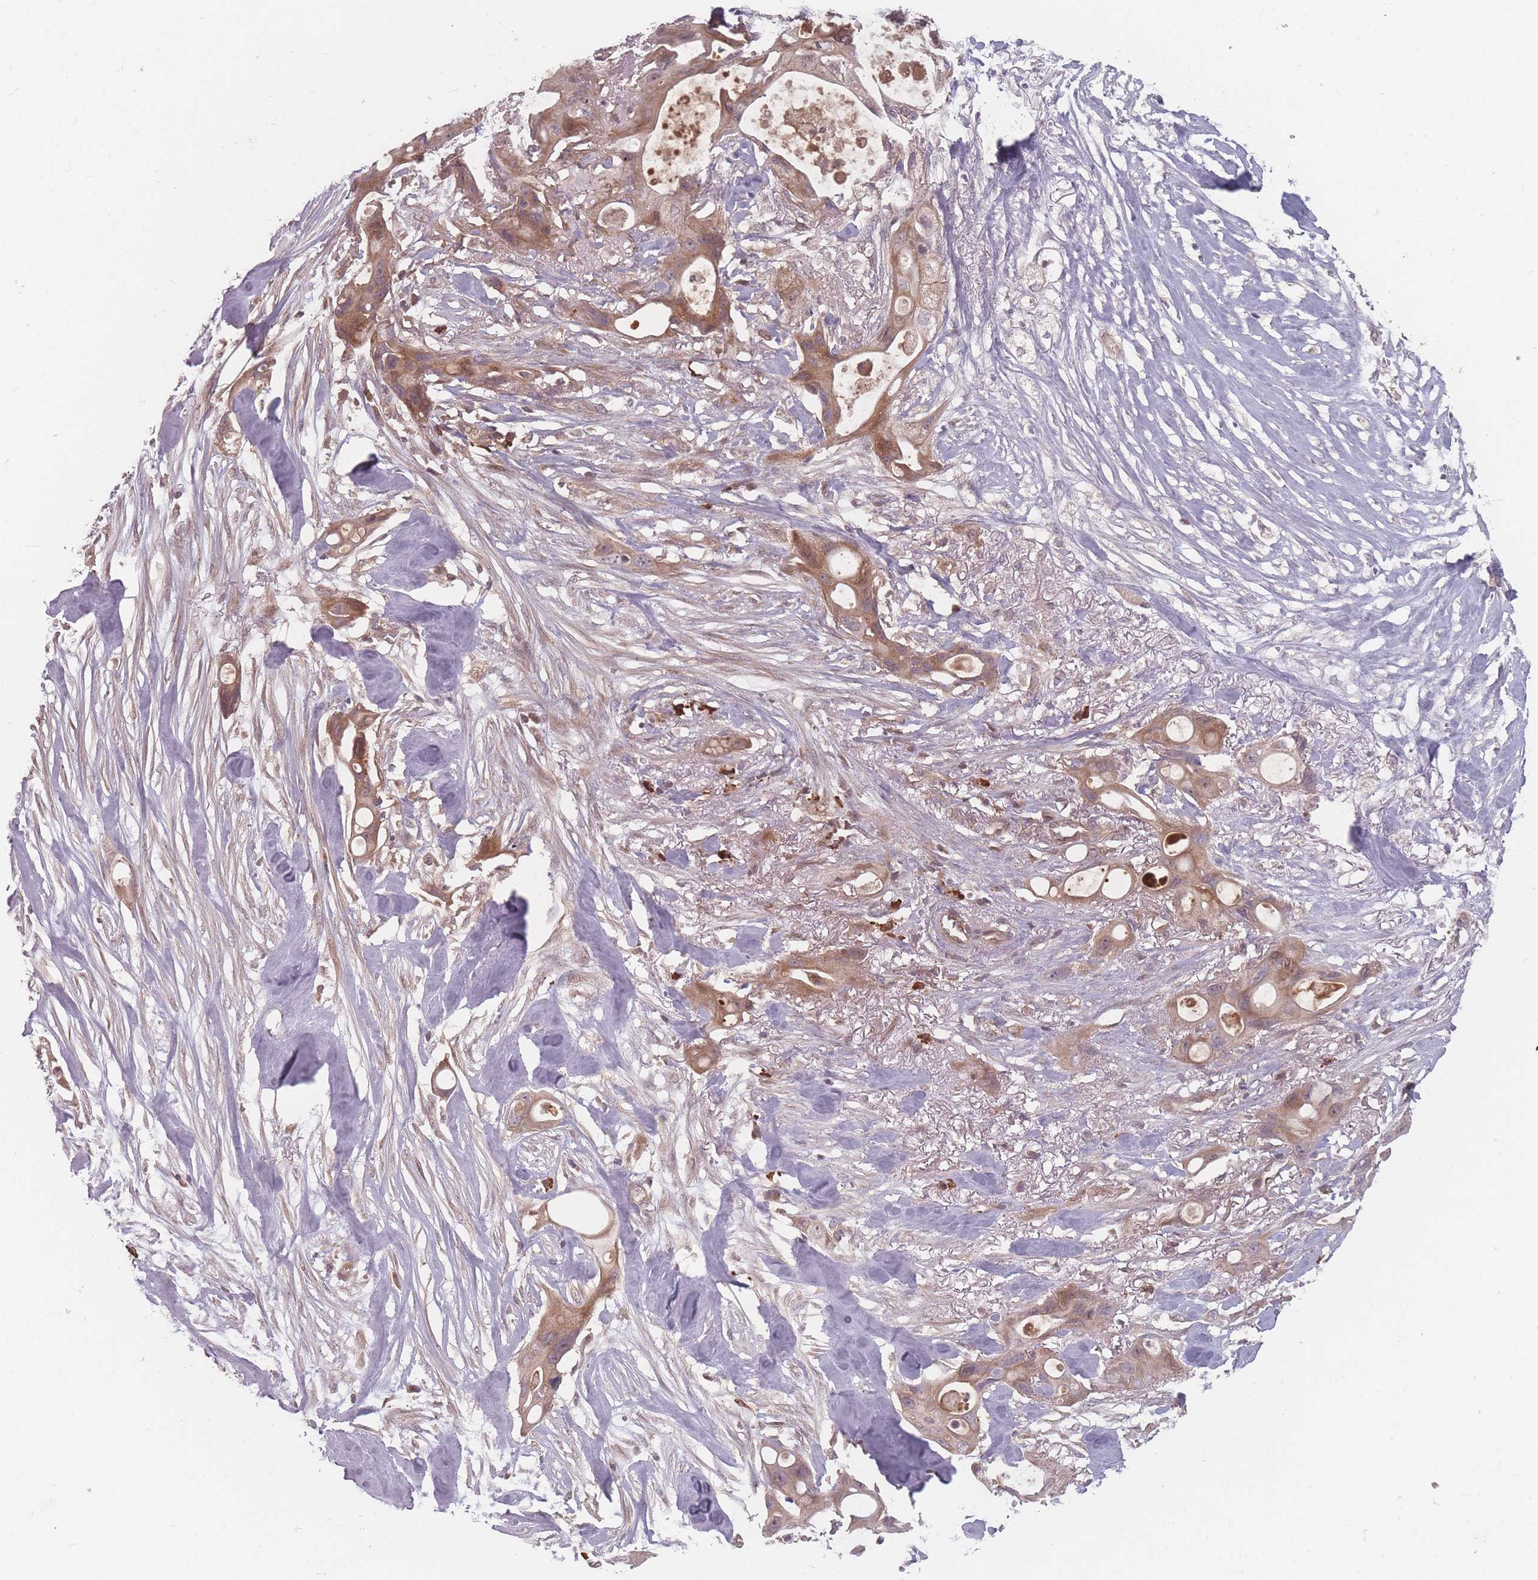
{"staining": {"intensity": "moderate", "quantity": ">75%", "location": "cytoplasmic/membranous"}, "tissue": "ovarian cancer", "cell_type": "Tumor cells", "image_type": "cancer", "snomed": [{"axis": "morphology", "description": "Cystadenocarcinoma, mucinous, NOS"}, {"axis": "topography", "description": "Ovary"}], "caption": "A high-resolution histopathology image shows IHC staining of ovarian cancer (mucinous cystadenocarcinoma), which reveals moderate cytoplasmic/membranous staining in approximately >75% of tumor cells.", "gene": "HAGH", "patient": {"sex": "female", "age": 70}}